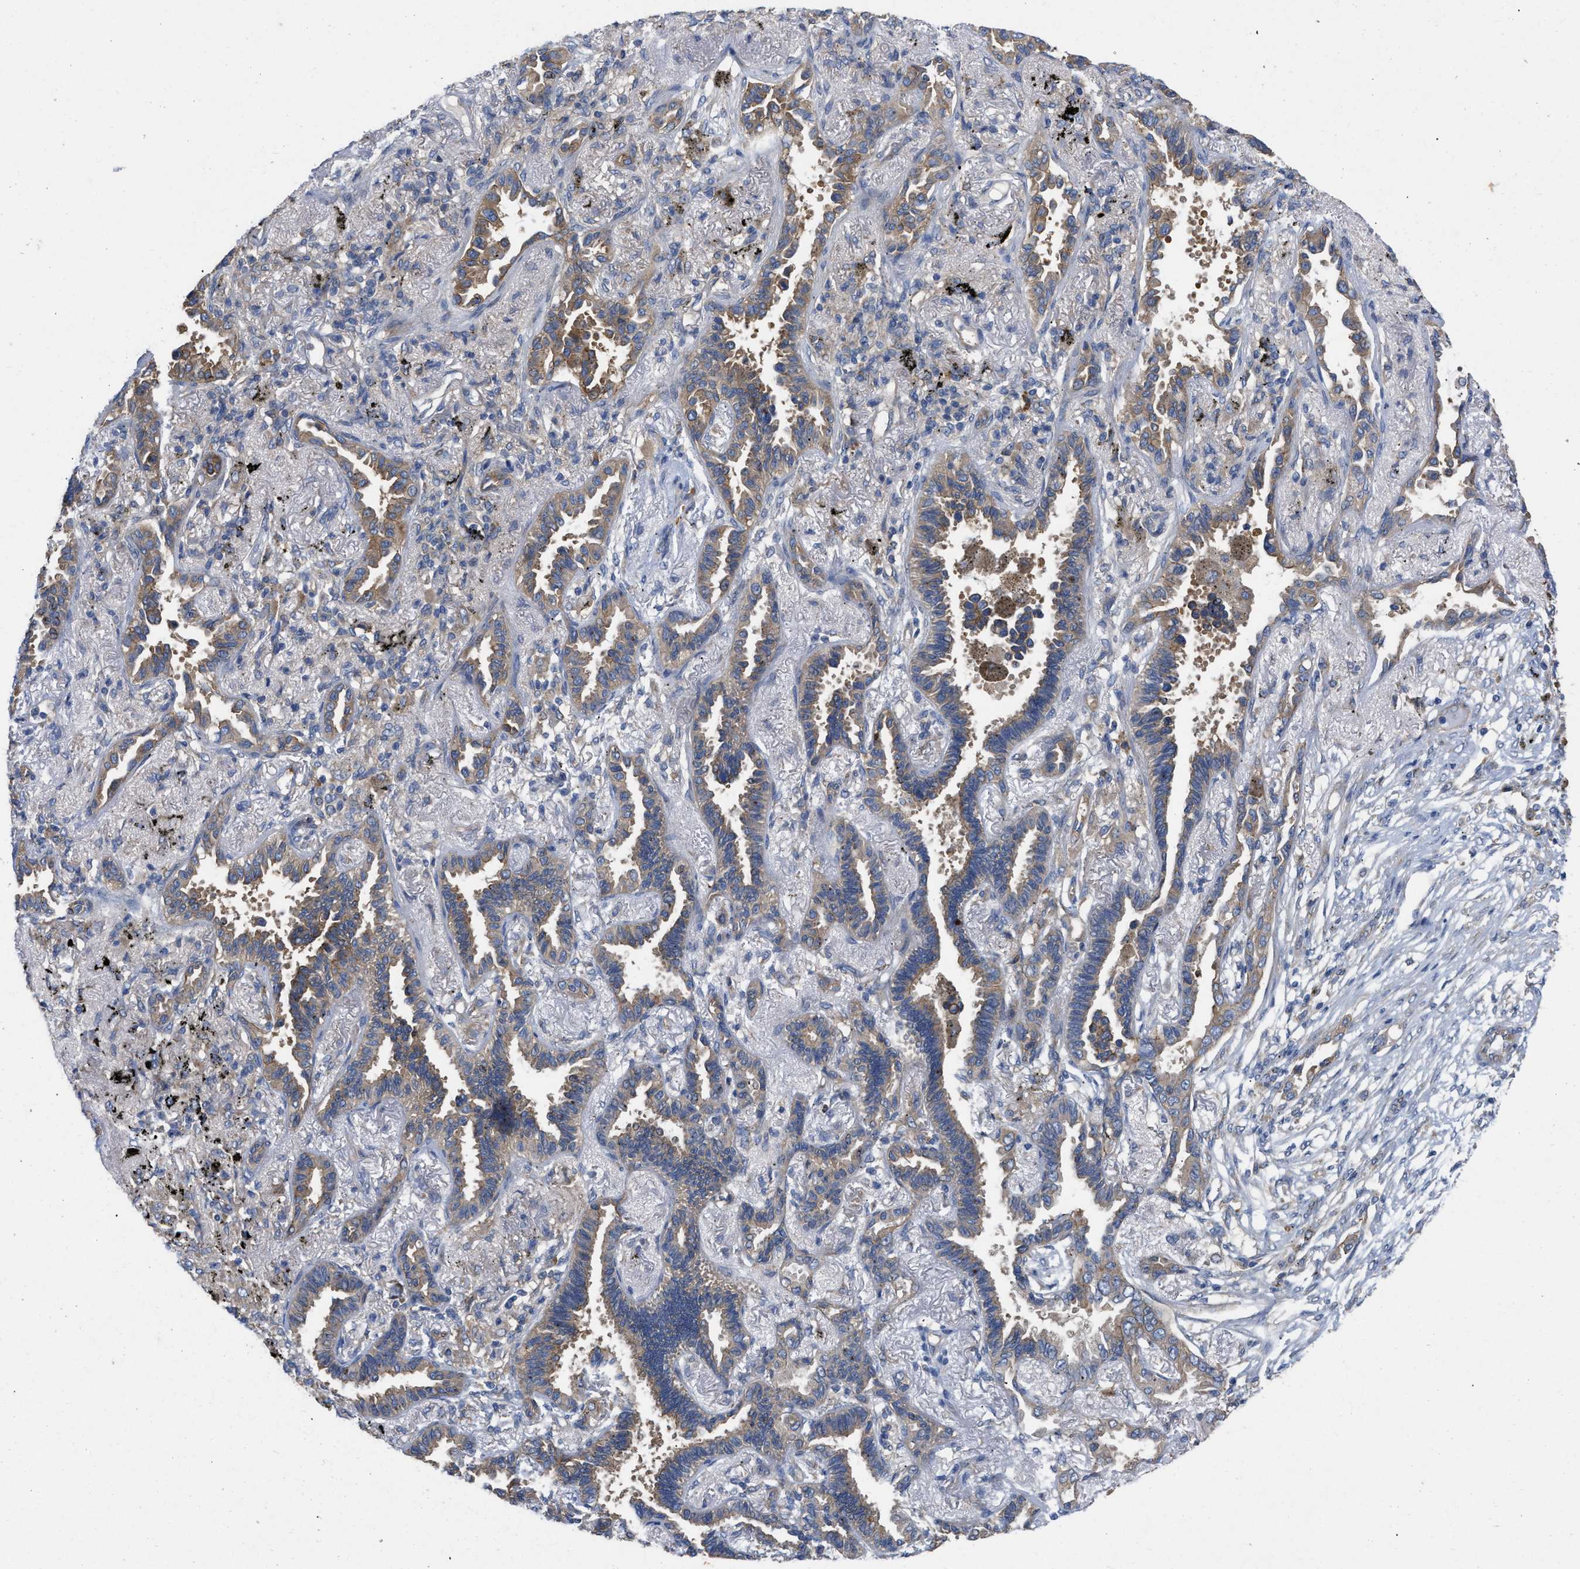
{"staining": {"intensity": "moderate", "quantity": "25%-75%", "location": "cytoplasmic/membranous"}, "tissue": "lung cancer", "cell_type": "Tumor cells", "image_type": "cancer", "snomed": [{"axis": "morphology", "description": "Adenocarcinoma, NOS"}, {"axis": "topography", "description": "Lung"}], "caption": "Immunohistochemistry (IHC) staining of lung cancer (adenocarcinoma), which exhibits medium levels of moderate cytoplasmic/membranous staining in approximately 25%-75% of tumor cells indicating moderate cytoplasmic/membranous protein expression. The staining was performed using DAB (brown) for protein detection and nuclei were counterstained in hematoxylin (blue).", "gene": "TMEM131", "patient": {"sex": "male", "age": 59}}